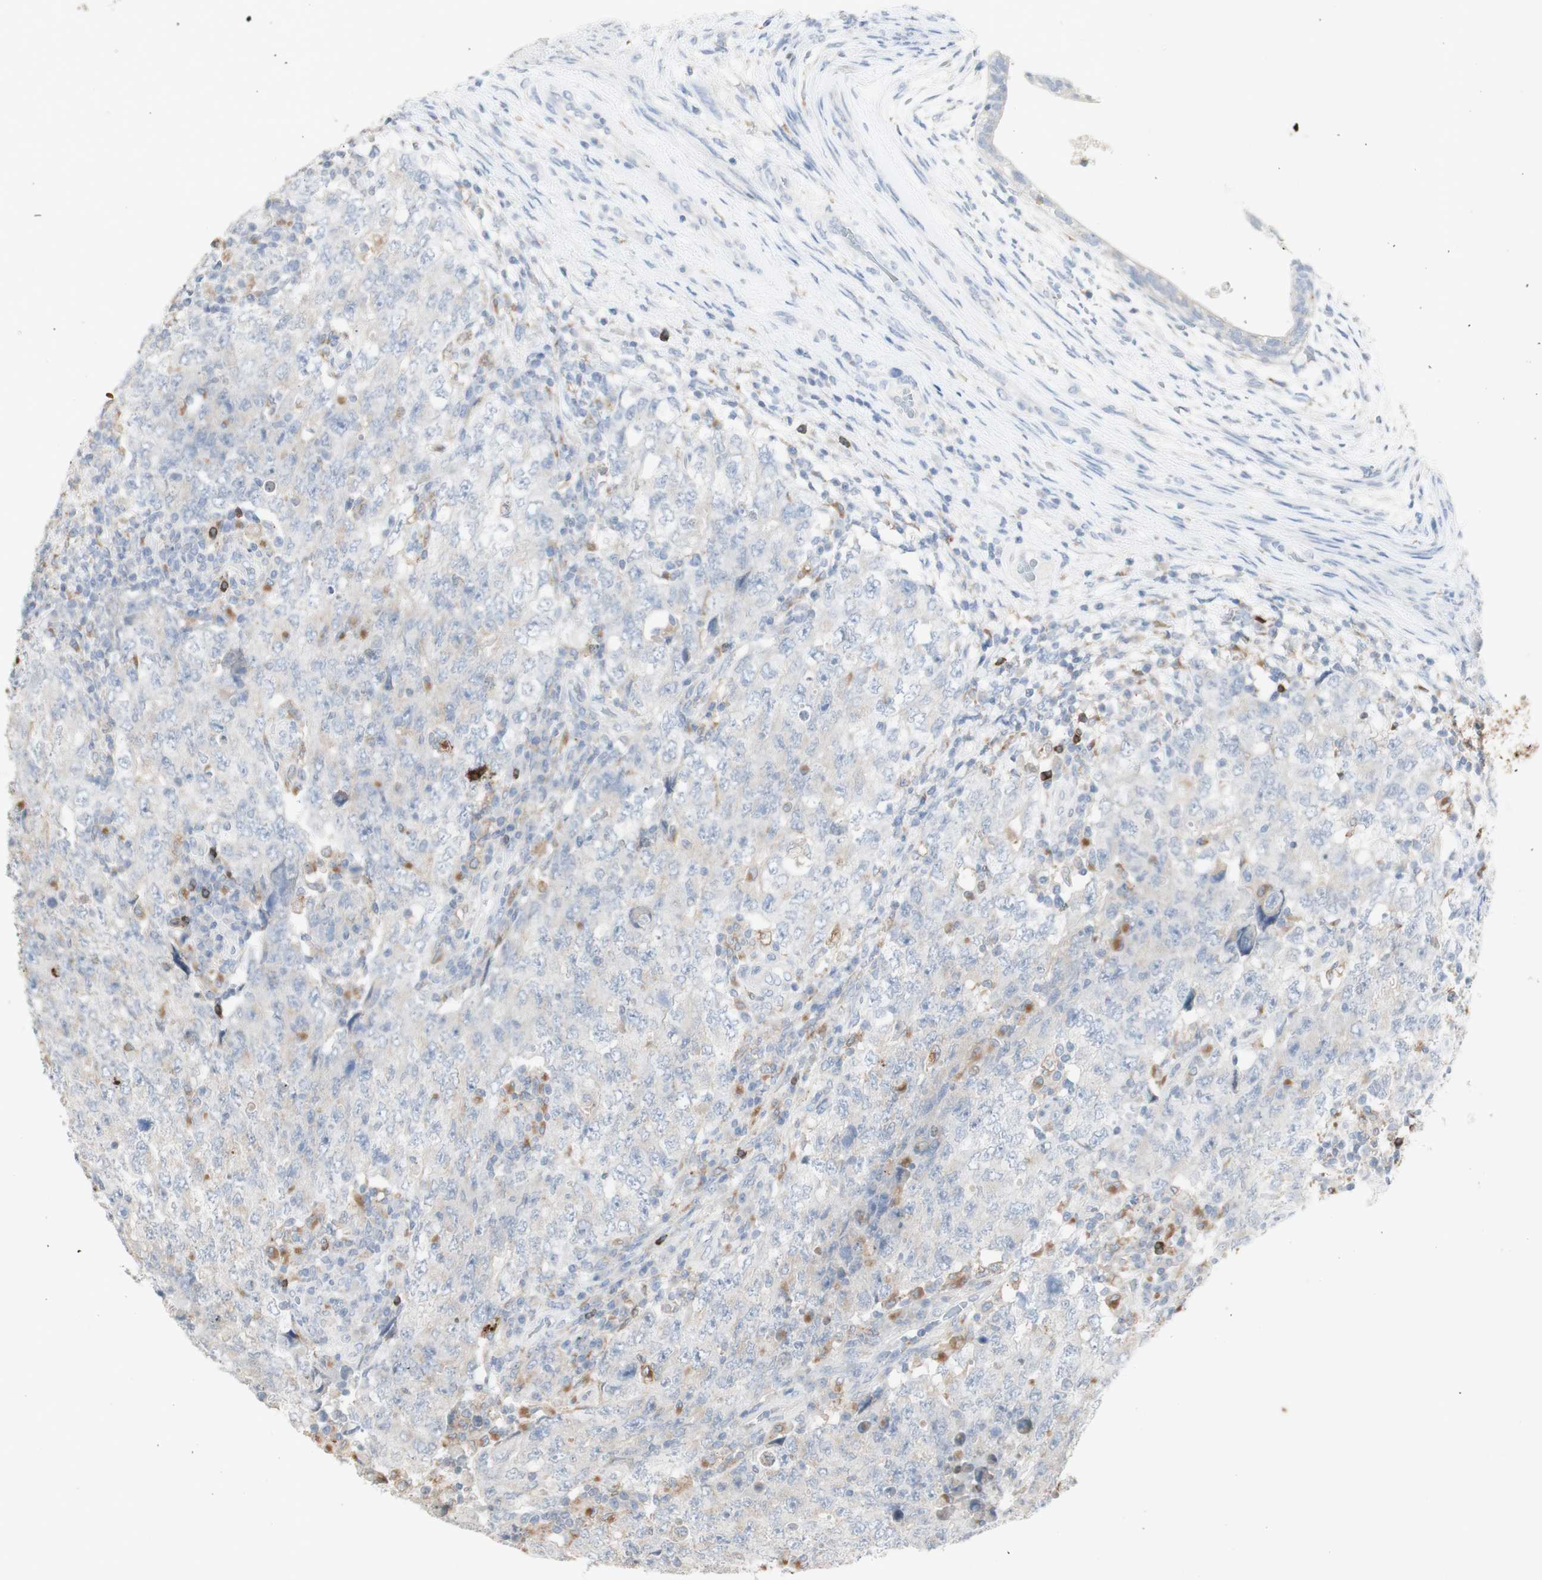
{"staining": {"intensity": "negative", "quantity": "none", "location": "none"}, "tissue": "testis cancer", "cell_type": "Tumor cells", "image_type": "cancer", "snomed": [{"axis": "morphology", "description": "Carcinoma, Embryonal, NOS"}, {"axis": "topography", "description": "Testis"}], "caption": "The micrograph reveals no staining of tumor cells in testis cancer.", "gene": "ATP6V1B1", "patient": {"sex": "male", "age": 26}}